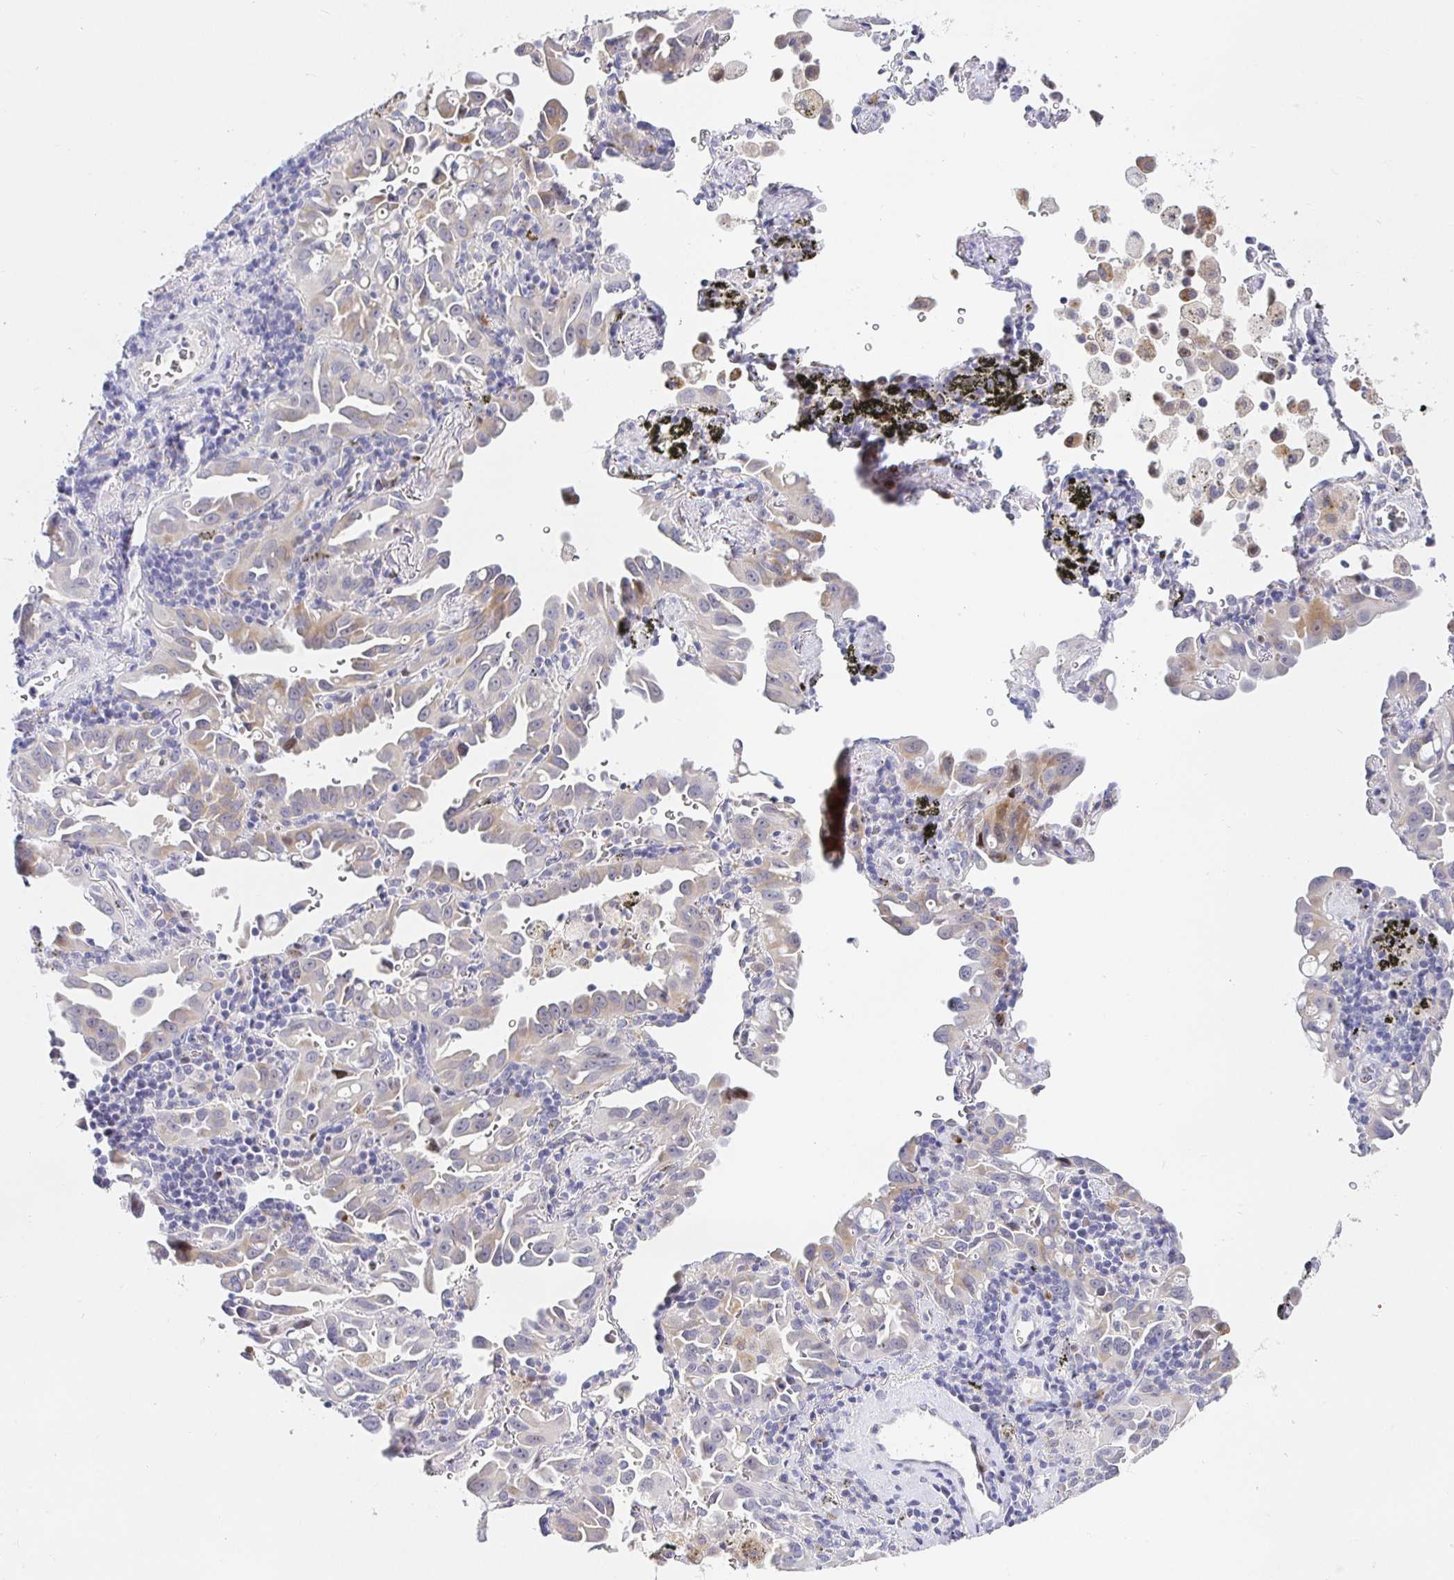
{"staining": {"intensity": "negative", "quantity": "none", "location": "none"}, "tissue": "lung cancer", "cell_type": "Tumor cells", "image_type": "cancer", "snomed": [{"axis": "morphology", "description": "Adenocarcinoma, NOS"}, {"axis": "topography", "description": "Lung"}], "caption": "High magnification brightfield microscopy of lung cancer (adenocarcinoma) stained with DAB (3,3'-diaminobenzidine) (brown) and counterstained with hematoxylin (blue): tumor cells show no significant positivity.", "gene": "KBTBD13", "patient": {"sex": "male", "age": 68}}